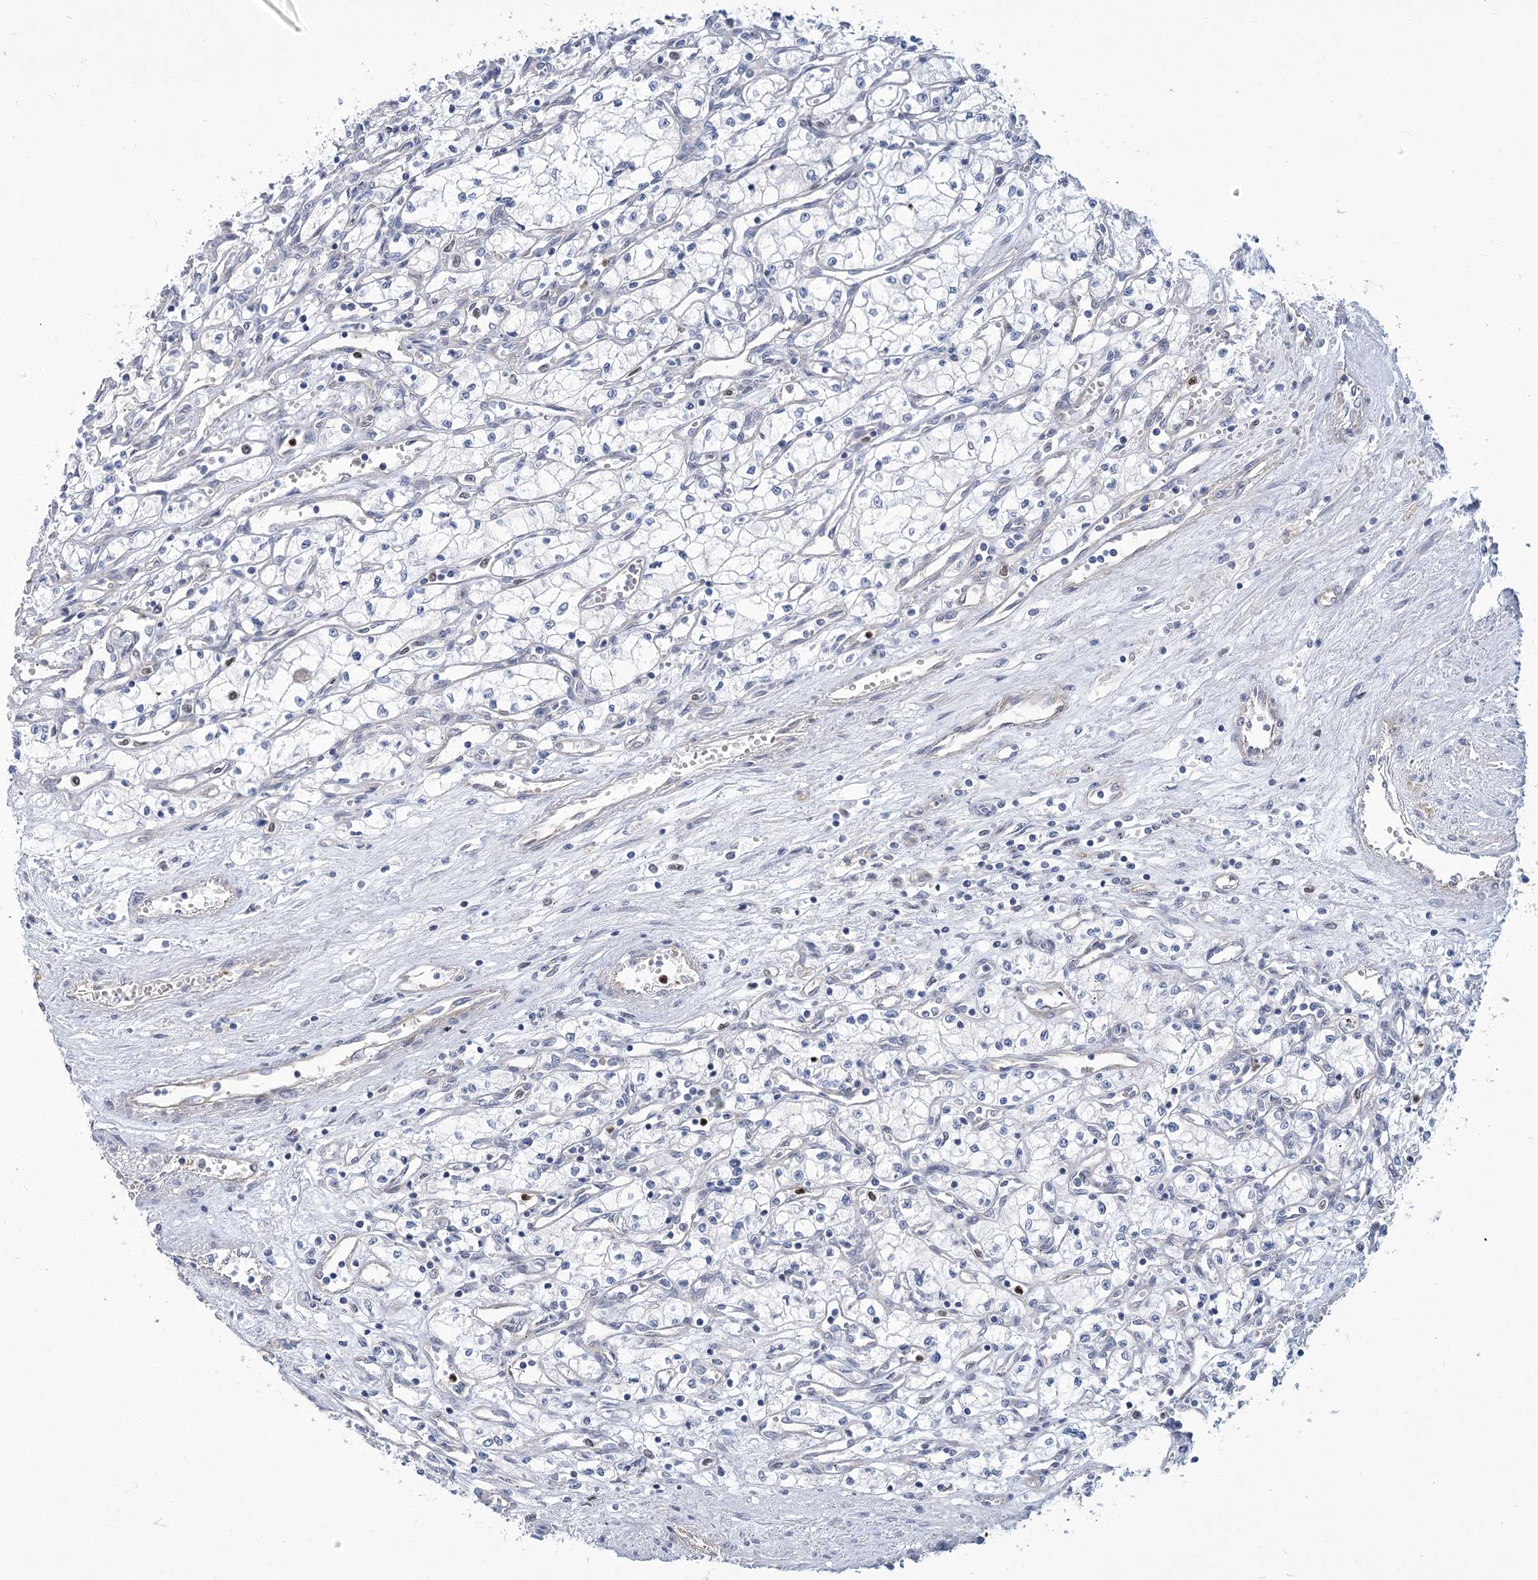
{"staining": {"intensity": "negative", "quantity": "none", "location": "none"}, "tissue": "renal cancer", "cell_type": "Tumor cells", "image_type": "cancer", "snomed": [{"axis": "morphology", "description": "Adenocarcinoma, NOS"}, {"axis": "topography", "description": "Kidney"}], "caption": "Immunohistochemistry (IHC) photomicrograph of renal adenocarcinoma stained for a protein (brown), which demonstrates no staining in tumor cells.", "gene": "THAP6", "patient": {"sex": "male", "age": 59}}